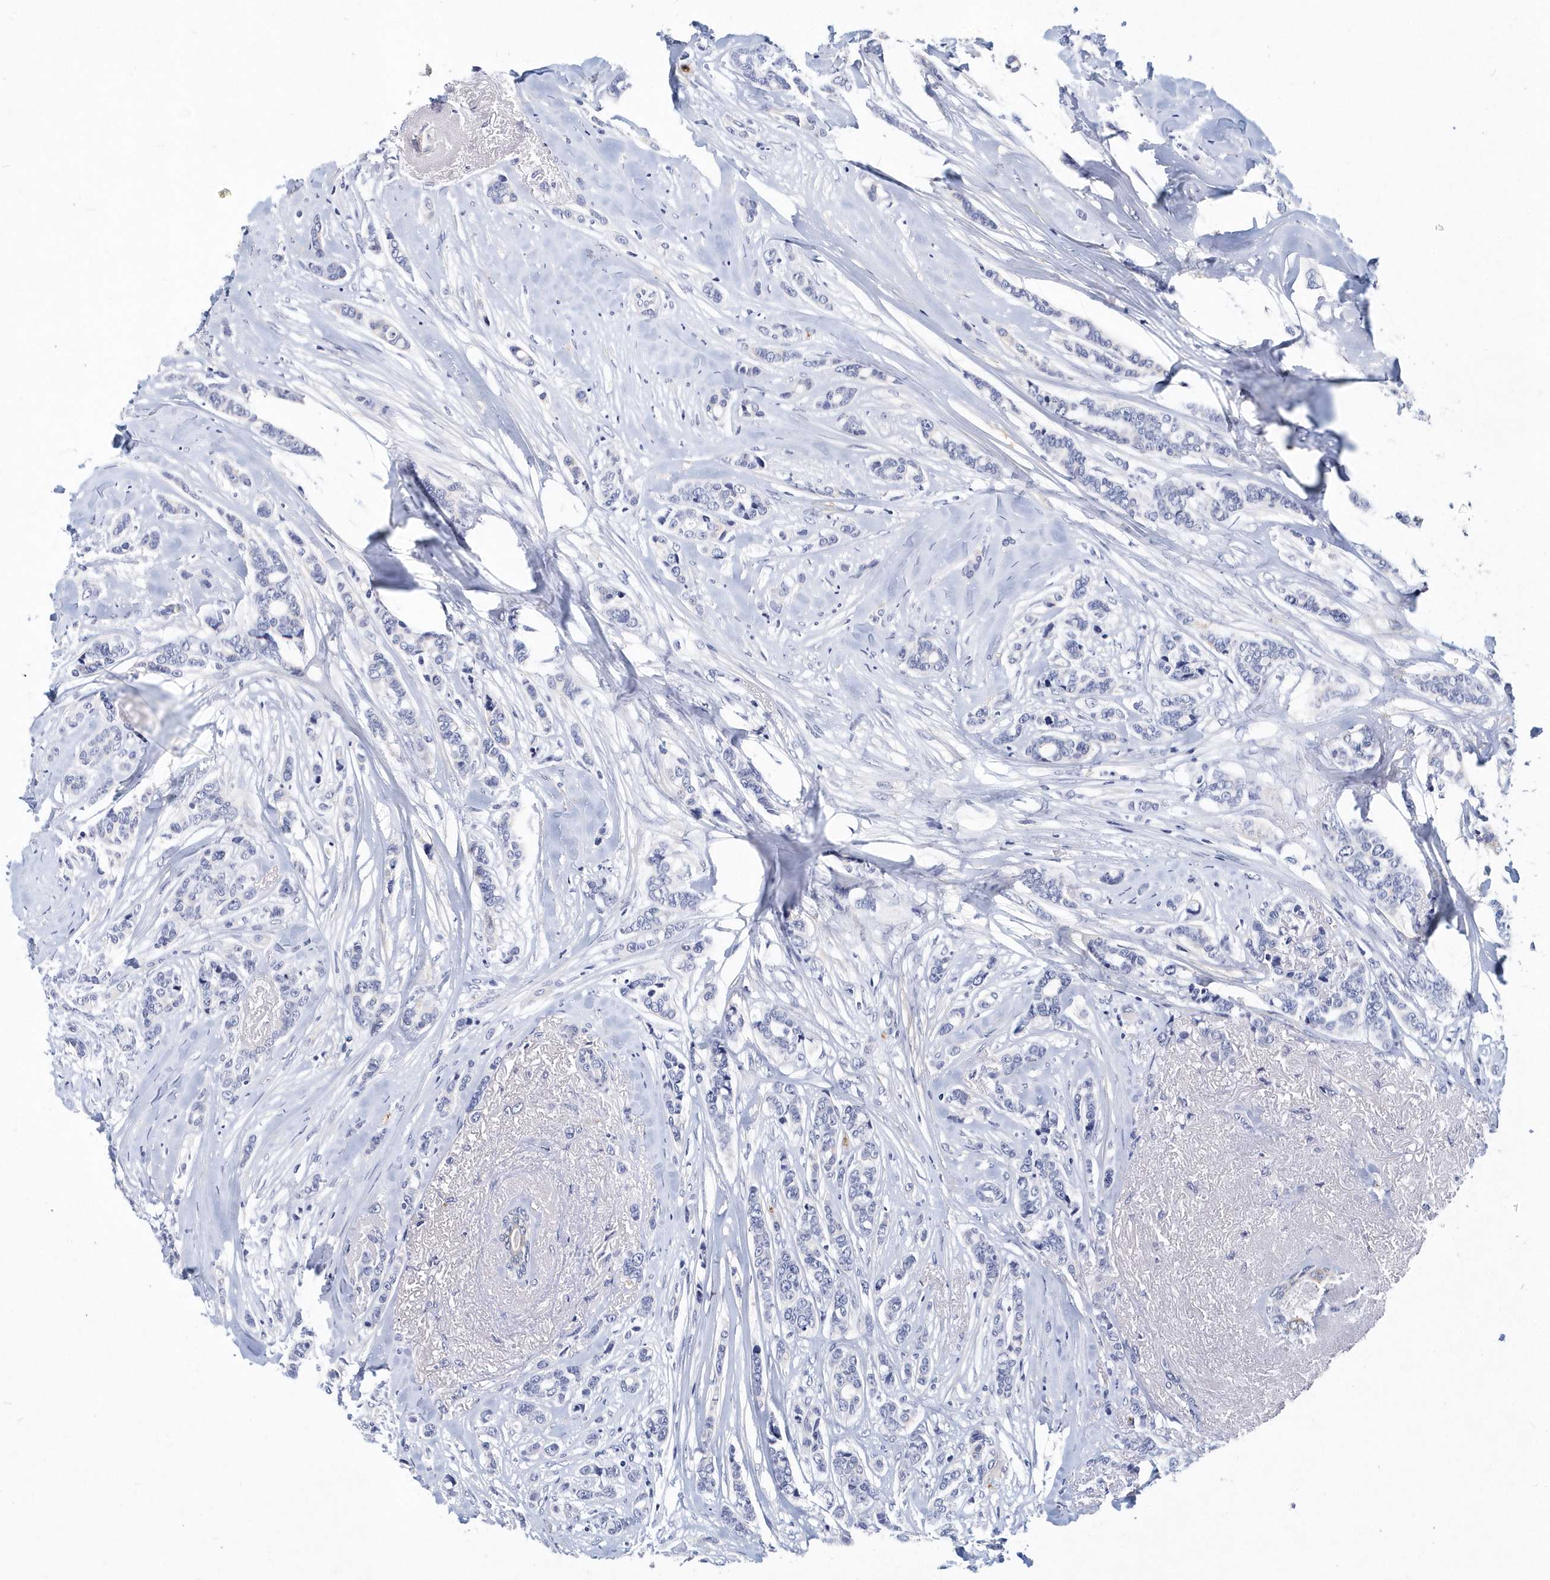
{"staining": {"intensity": "negative", "quantity": "none", "location": "none"}, "tissue": "breast cancer", "cell_type": "Tumor cells", "image_type": "cancer", "snomed": [{"axis": "morphology", "description": "Lobular carcinoma"}, {"axis": "topography", "description": "Breast"}], "caption": "DAB (3,3'-diaminobenzidine) immunohistochemical staining of human lobular carcinoma (breast) demonstrates no significant expression in tumor cells. Nuclei are stained in blue.", "gene": "ITGA2B", "patient": {"sex": "female", "age": 51}}